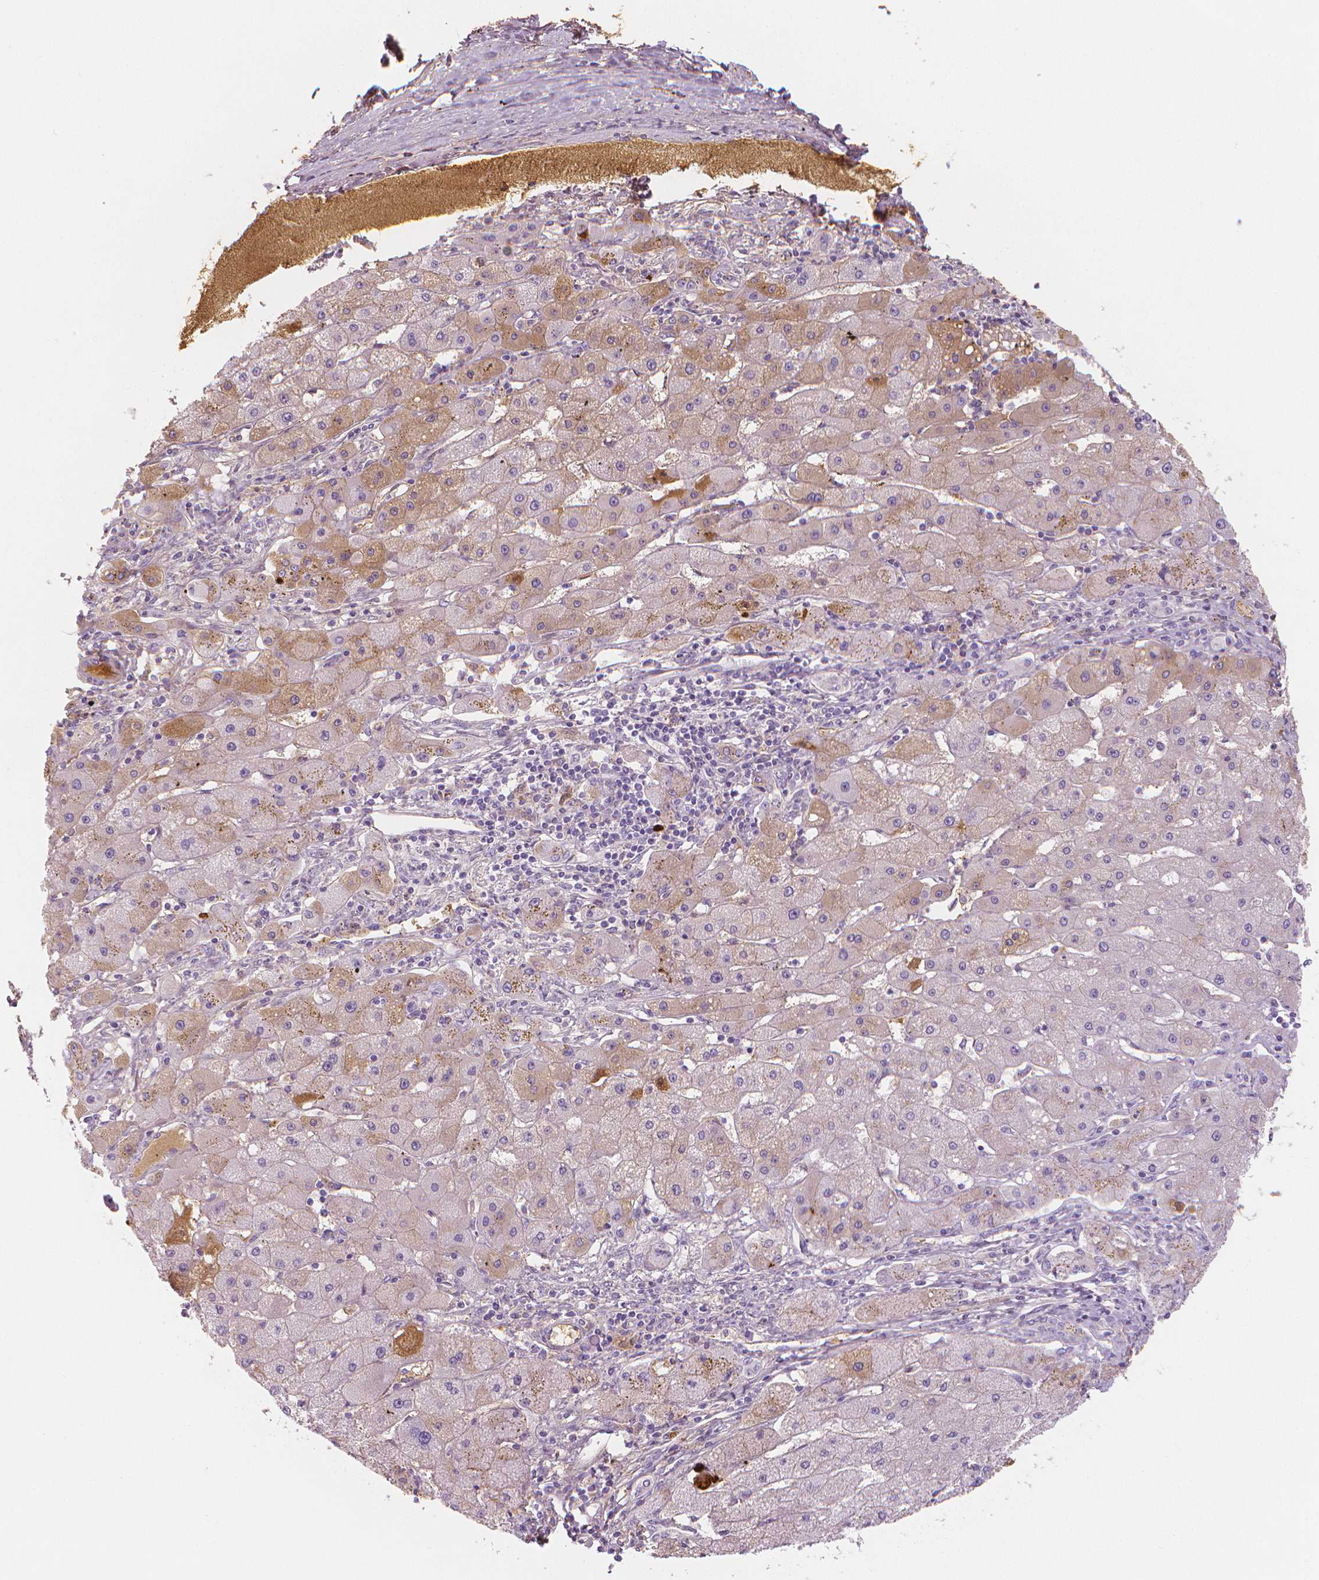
{"staining": {"intensity": "moderate", "quantity": "<25%", "location": "cytoplasmic/membranous"}, "tissue": "liver cancer", "cell_type": "Tumor cells", "image_type": "cancer", "snomed": [{"axis": "morphology", "description": "Carcinoma, Hepatocellular, NOS"}, {"axis": "topography", "description": "Liver"}], "caption": "Human liver cancer stained with a brown dye demonstrates moderate cytoplasmic/membranous positive expression in about <25% of tumor cells.", "gene": "APOA4", "patient": {"sex": "female", "age": 82}}